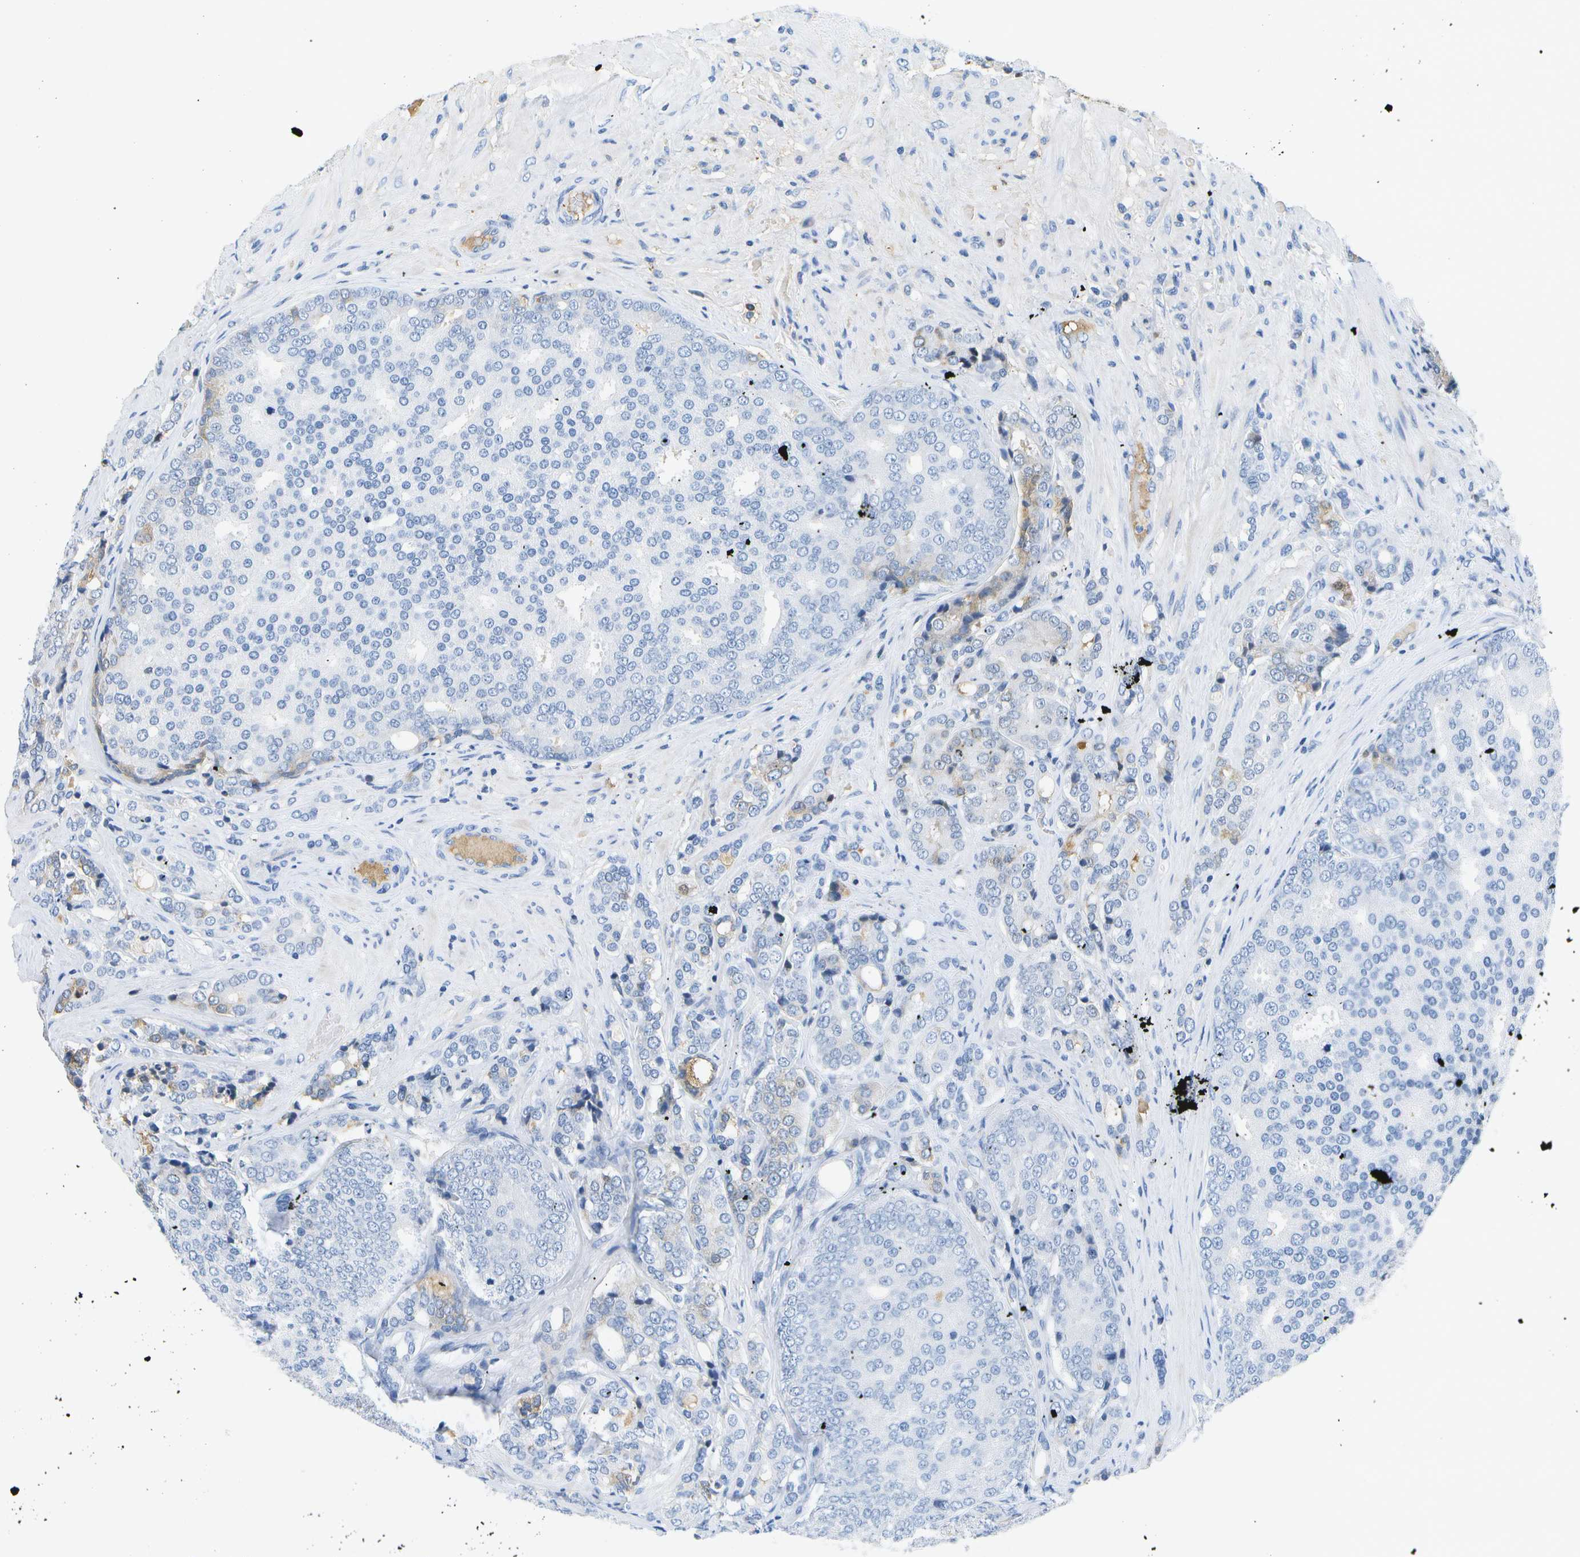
{"staining": {"intensity": "negative", "quantity": "none", "location": "none"}, "tissue": "prostate cancer", "cell_type": "Tumor cells", "image_type": "cancer", "snomed": [{"axis": "morphology", "description": "Adenocarcinoma, High grade"}, {"axis": "topography", "description": "Prostate"}], "caption": "Immunohistochemistry histopathology image of human prostate cancer stained for a protein (brown), which shows no positivity in tumor cells.", "gene": "SERPINA1", "patient": {"sex": "male", "age": 50}}